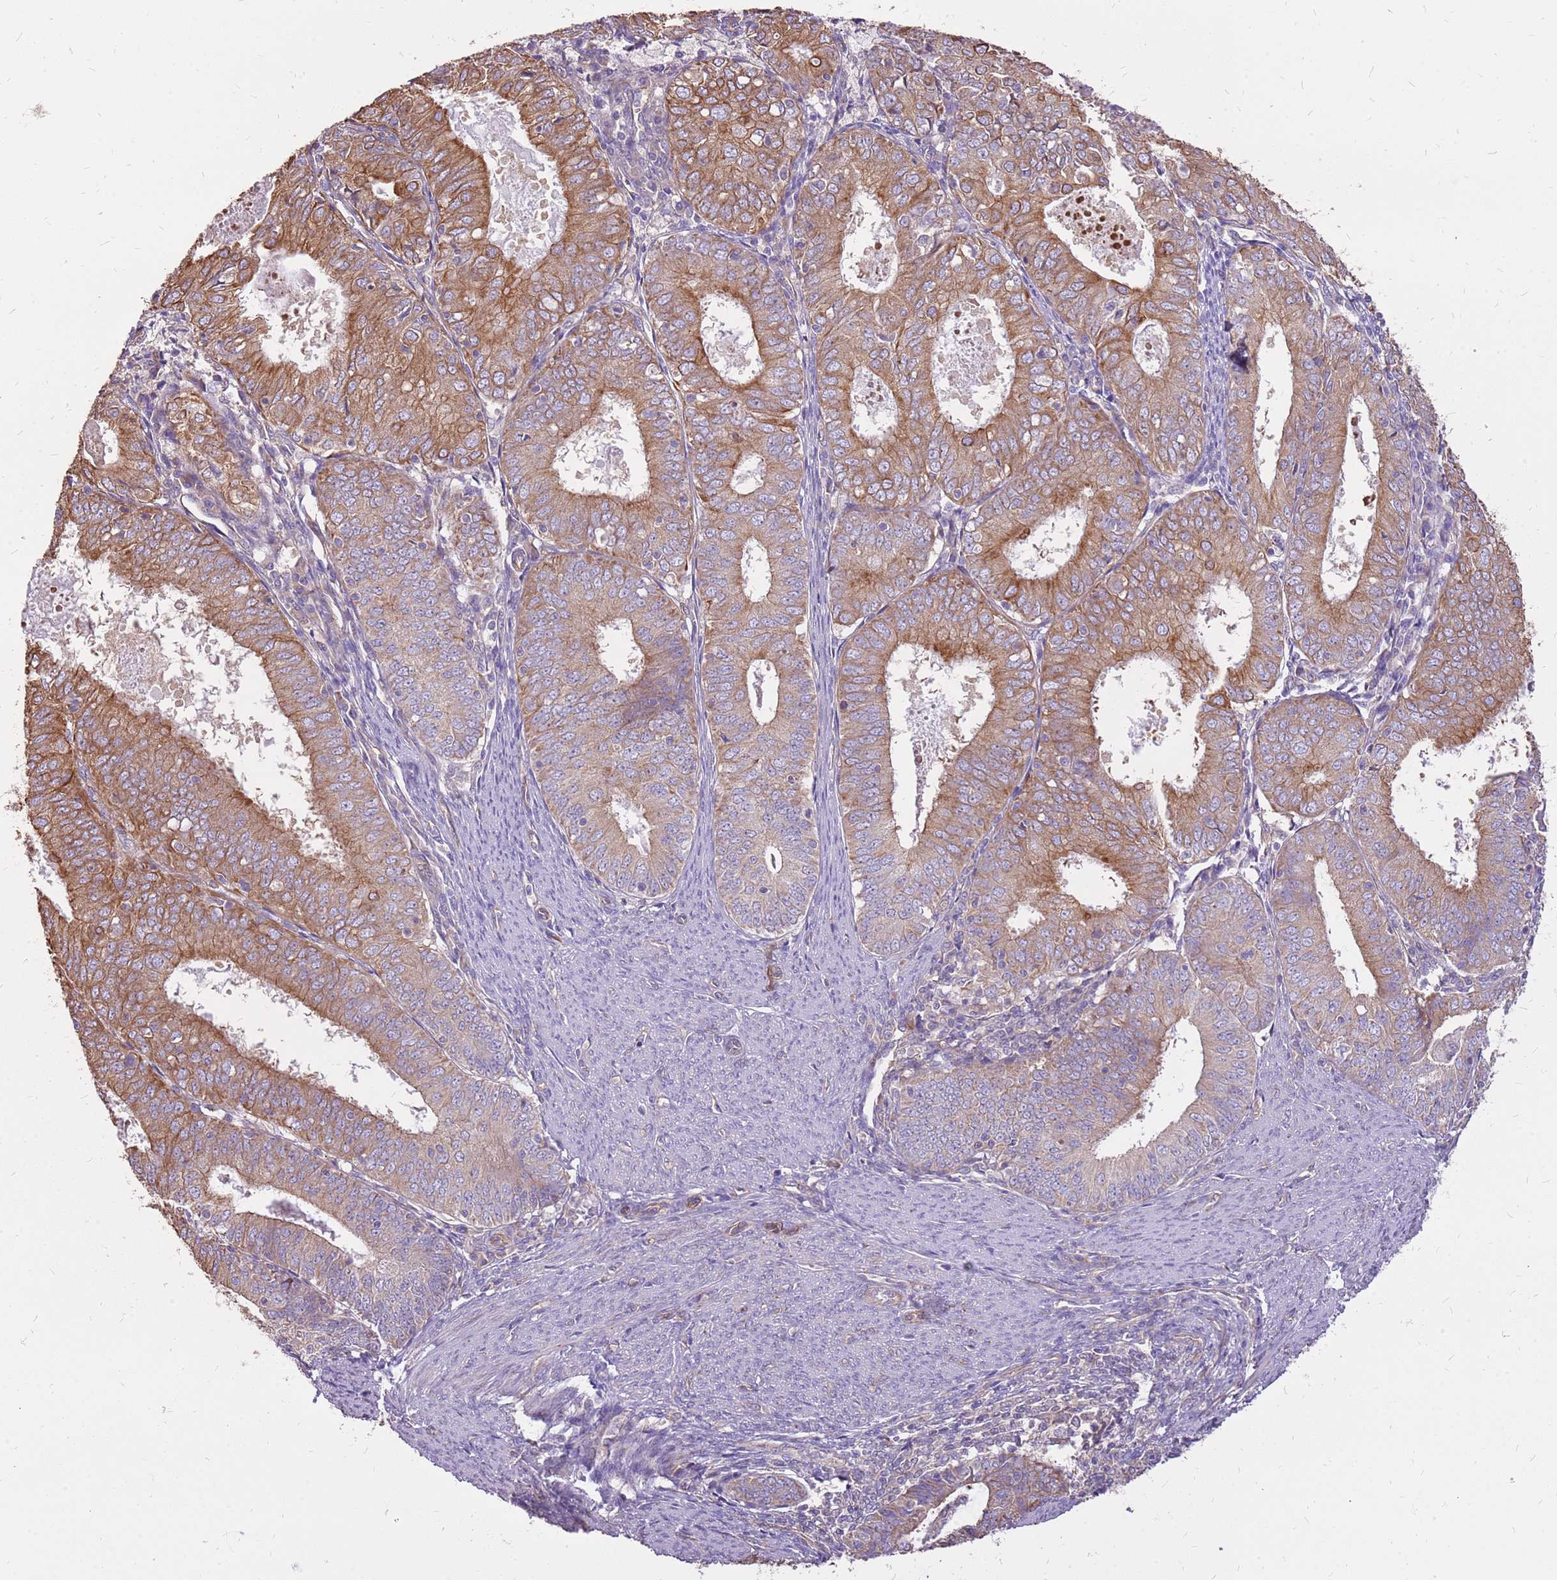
{"staining": {"intensity": "moderate", "quantity": "25%-75%", "location": "cytoplasmic/membranous"}, "tissue": "endometrial cancer", "cell_type": "Tumor cells", "image_type": "cancer", "snomed": [{"axis": "morphology", "description": "Adenocarcinoma, NOS"}, {"axis": "topography", "description": "Endometrium"}], "caption": "Endometrial cancer (adenocarcinoma) tissue reveals moderate cytoplasmic/membranous staining in approximately 25%-75% of tumor cells", "gene": "WASHC4", "patient": {"sex": "female", "age": 57}}